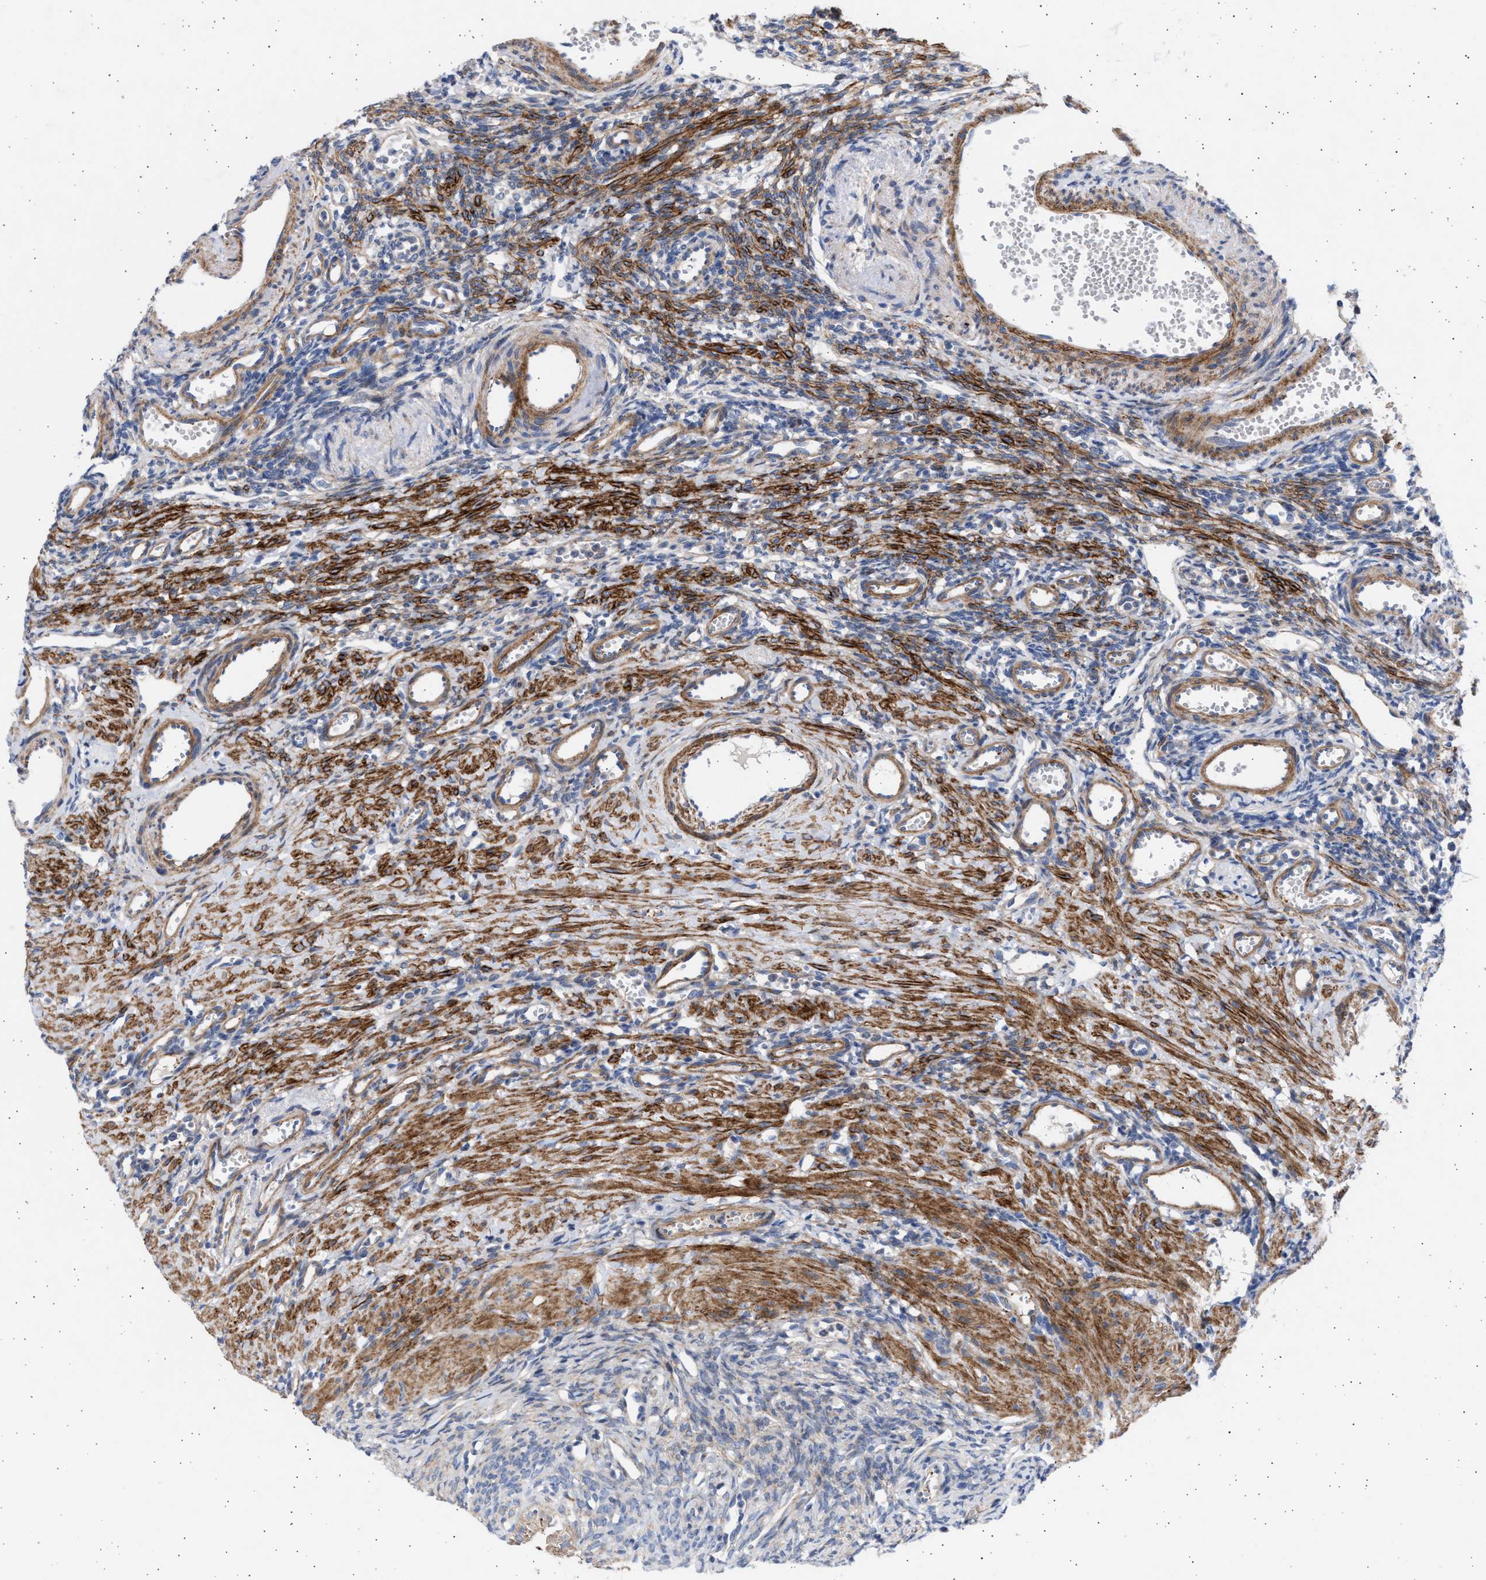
{"staining": {"intensity": "negative", "quantity": "none", "location": "none"}, "tissue": "ovary", "cell_type": "Ovarian stroma cells", "image_type": "normal", "snomed": [{"axis": "morphology", "description": "Normal tissue, NOS"}, {"axis": "topography", "description": "Ovary"}], "caption": "Image shows no protein positivity in ovarian stroma cells of normal ovary. (DAB IHC with hematoxylin counter stain).", "gene": "NBR1", "patient": {"sex": "female", "age": 33}}